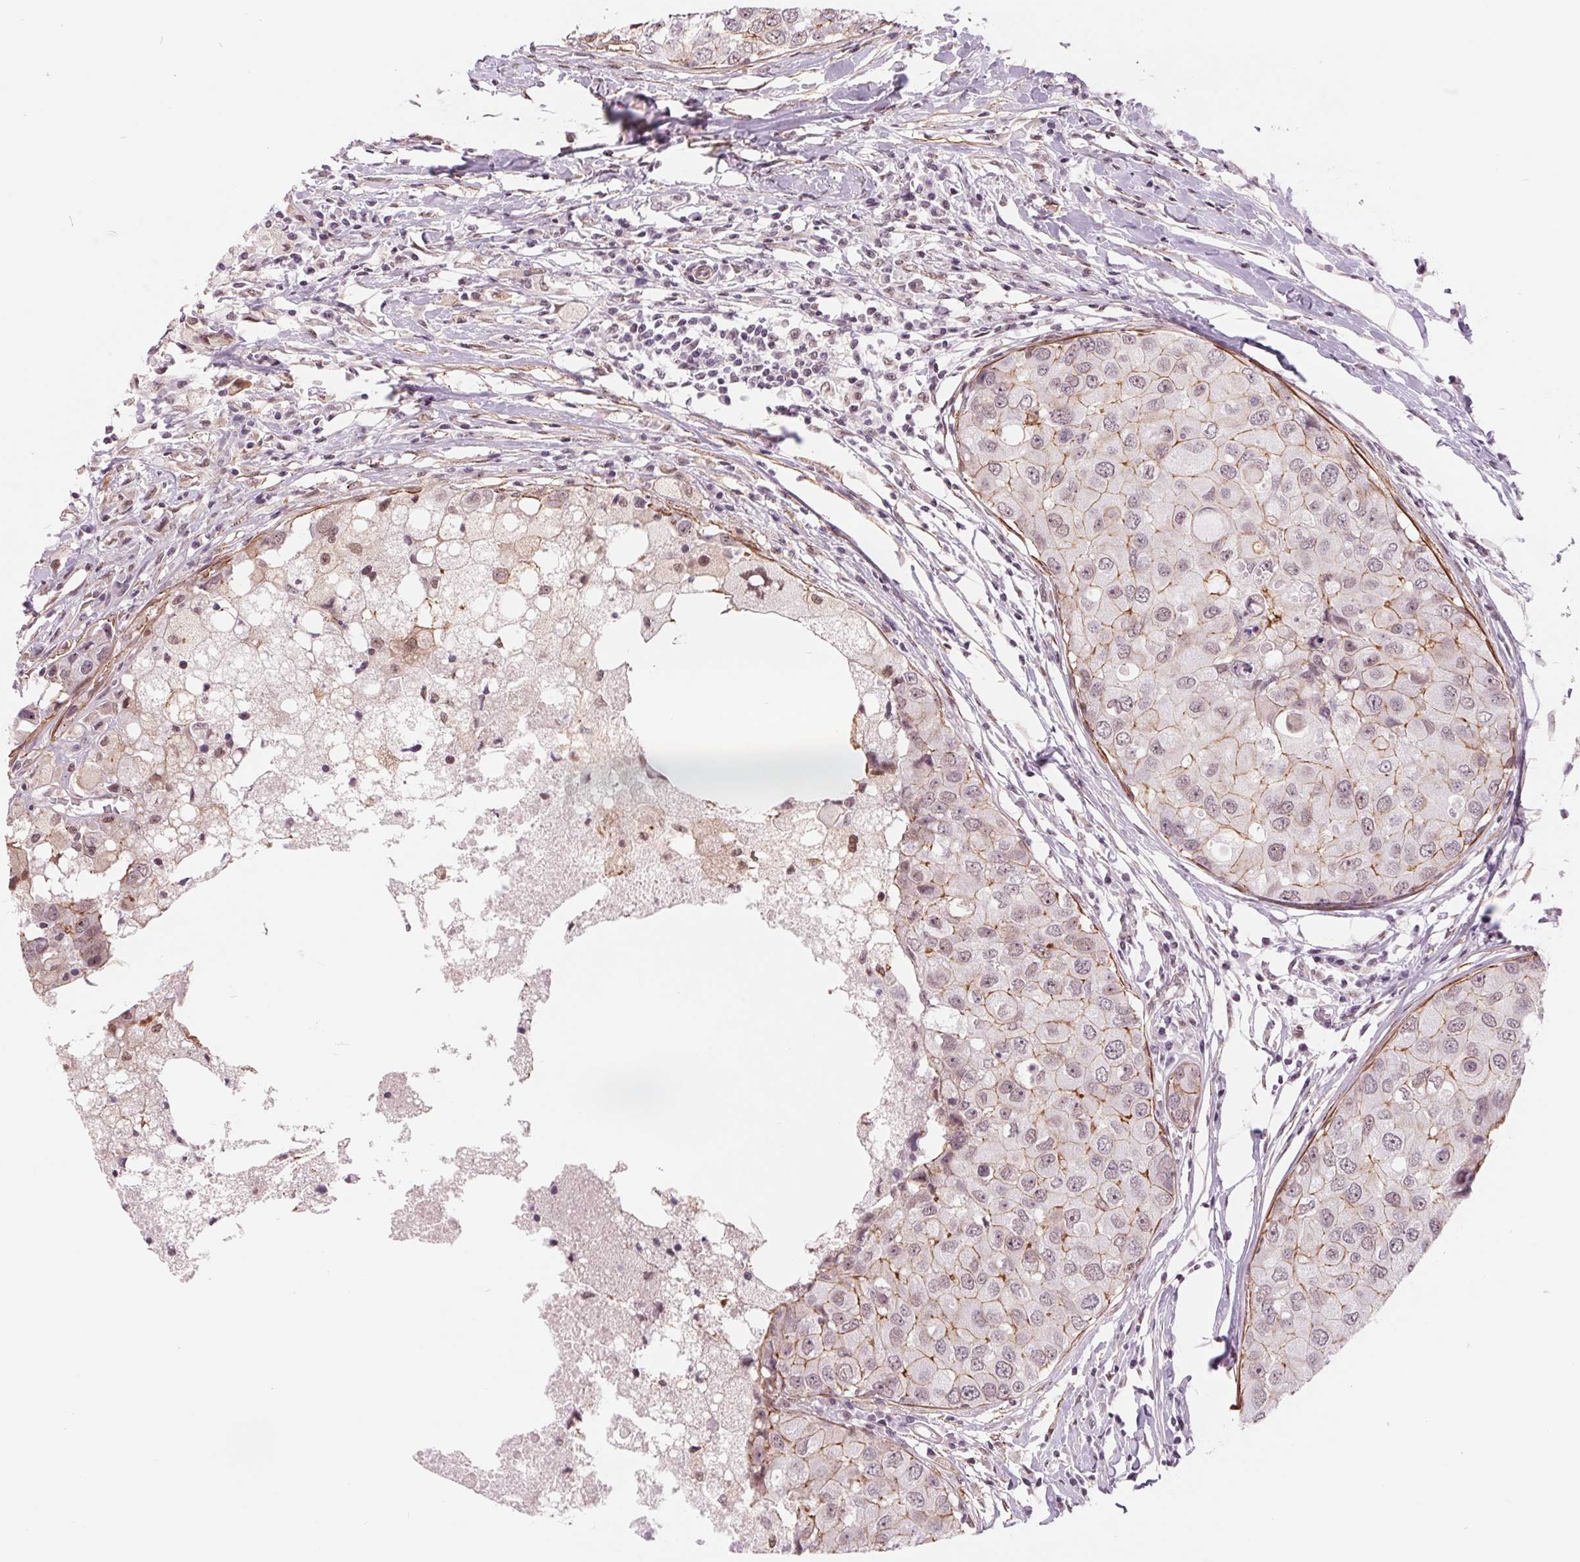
{"staining": {"intensity": "weak", "quantity": "25%-75%", "location": "cytoplasmic/membranous,nuclear"}, "tissue": "breast cancer", "cell_type": "Tumor cells", "image_type": "cancer", "snomed": [{"axis": "morphology", "description": "Duct carcinoma"}, {"axis": "topography", "description": "Breast"}], "caption": "Human breast cancer stained with a protein marker exhibits weak staining in tumor cells.", "gene": "BCAT1", "patient": {"sex": "female", "age": 27}}